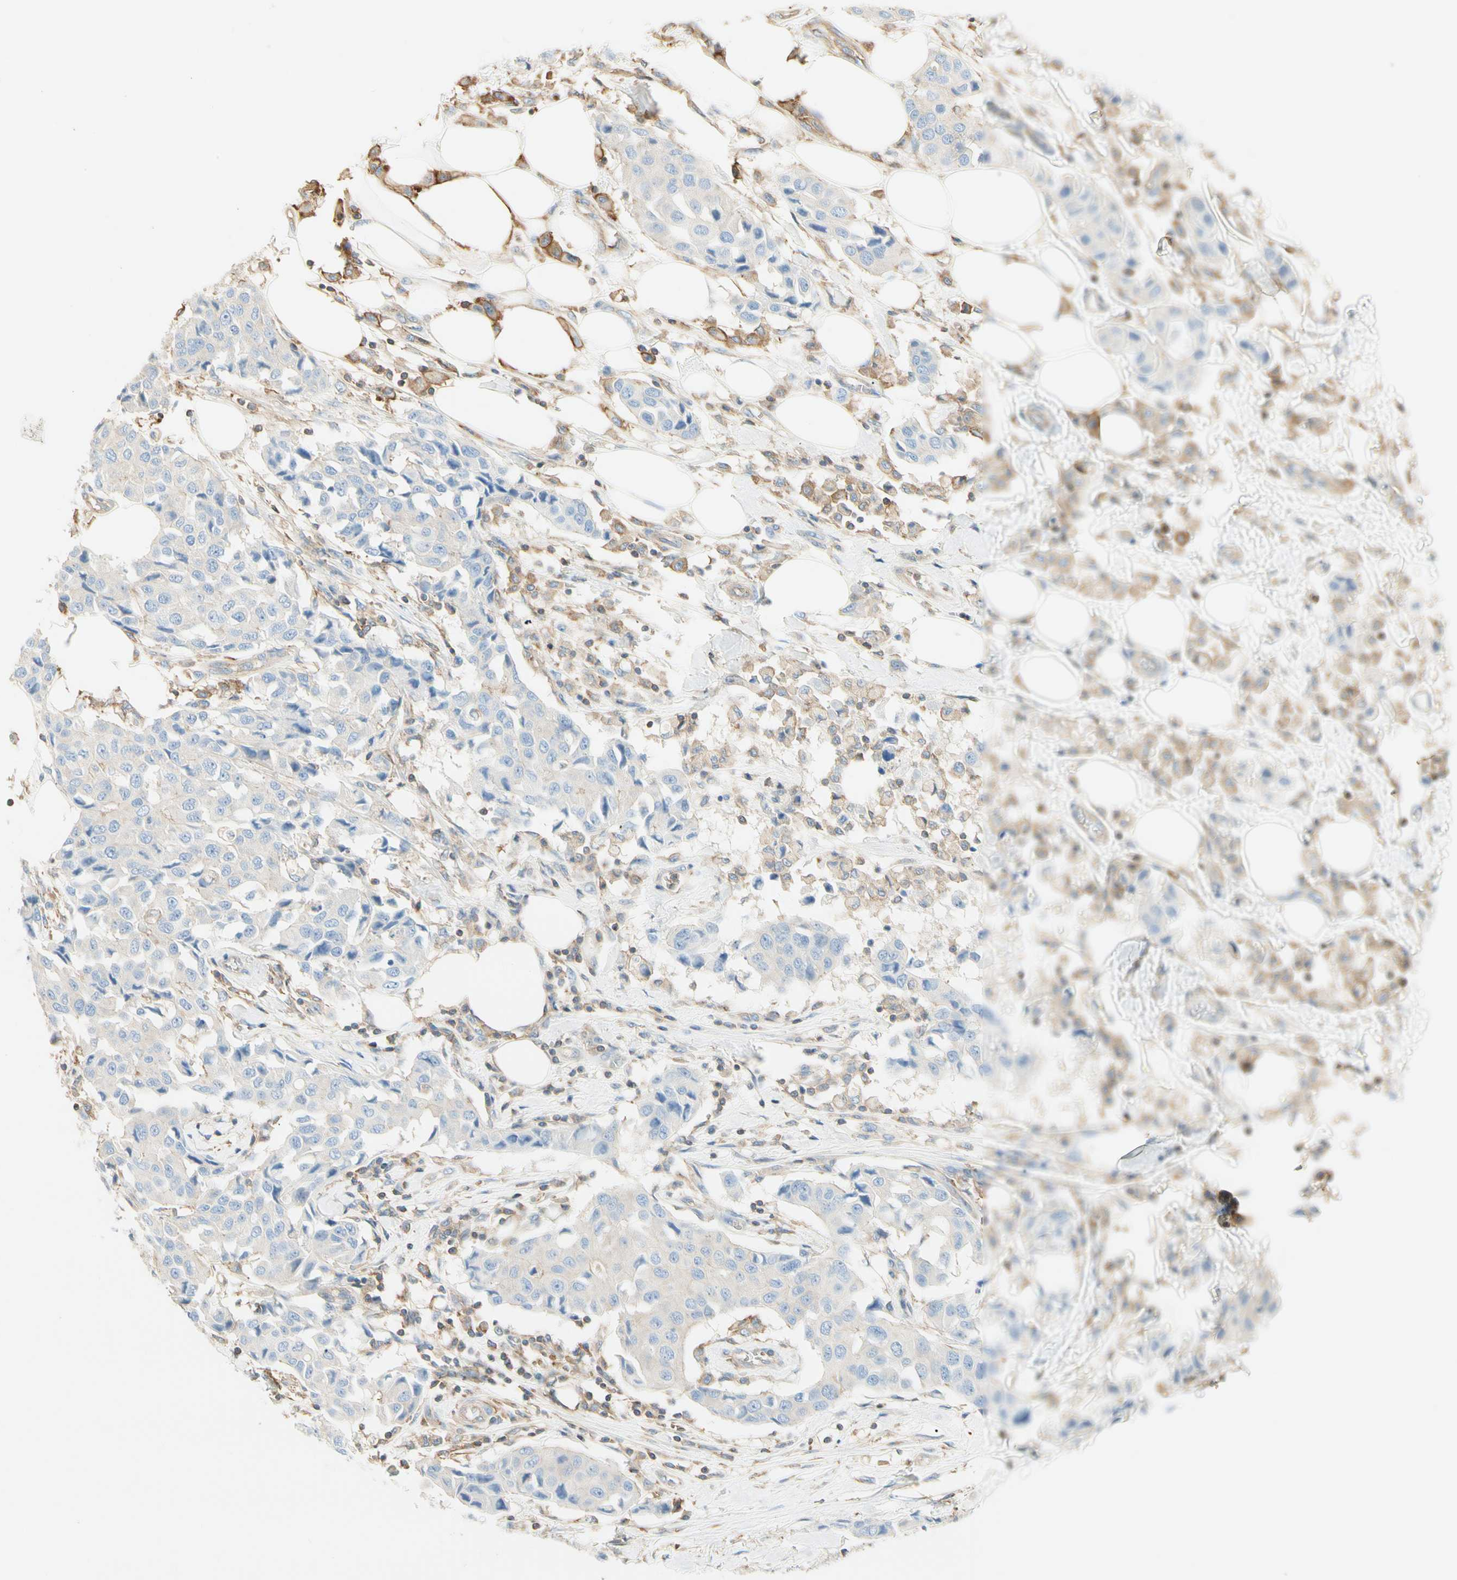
{"staining": {"intensity": "weak", "quantity": "<25%", "location": "cytoplasmic/membranous"}, "tissue": "breast cancer", "cell_type": "Tumor cells", "image_type": "cancer", "snomed": [{"axis": "morphology", "description": "Duct carcinoma"}, {"axis": "topography", "description": "Breast"}], "caption": "Breast cancer was stained to show a protein in brown. There is no significant staining in tumor cells.", "gene": "ARPC2", "patient": {"sex": "female", "age": 80}}